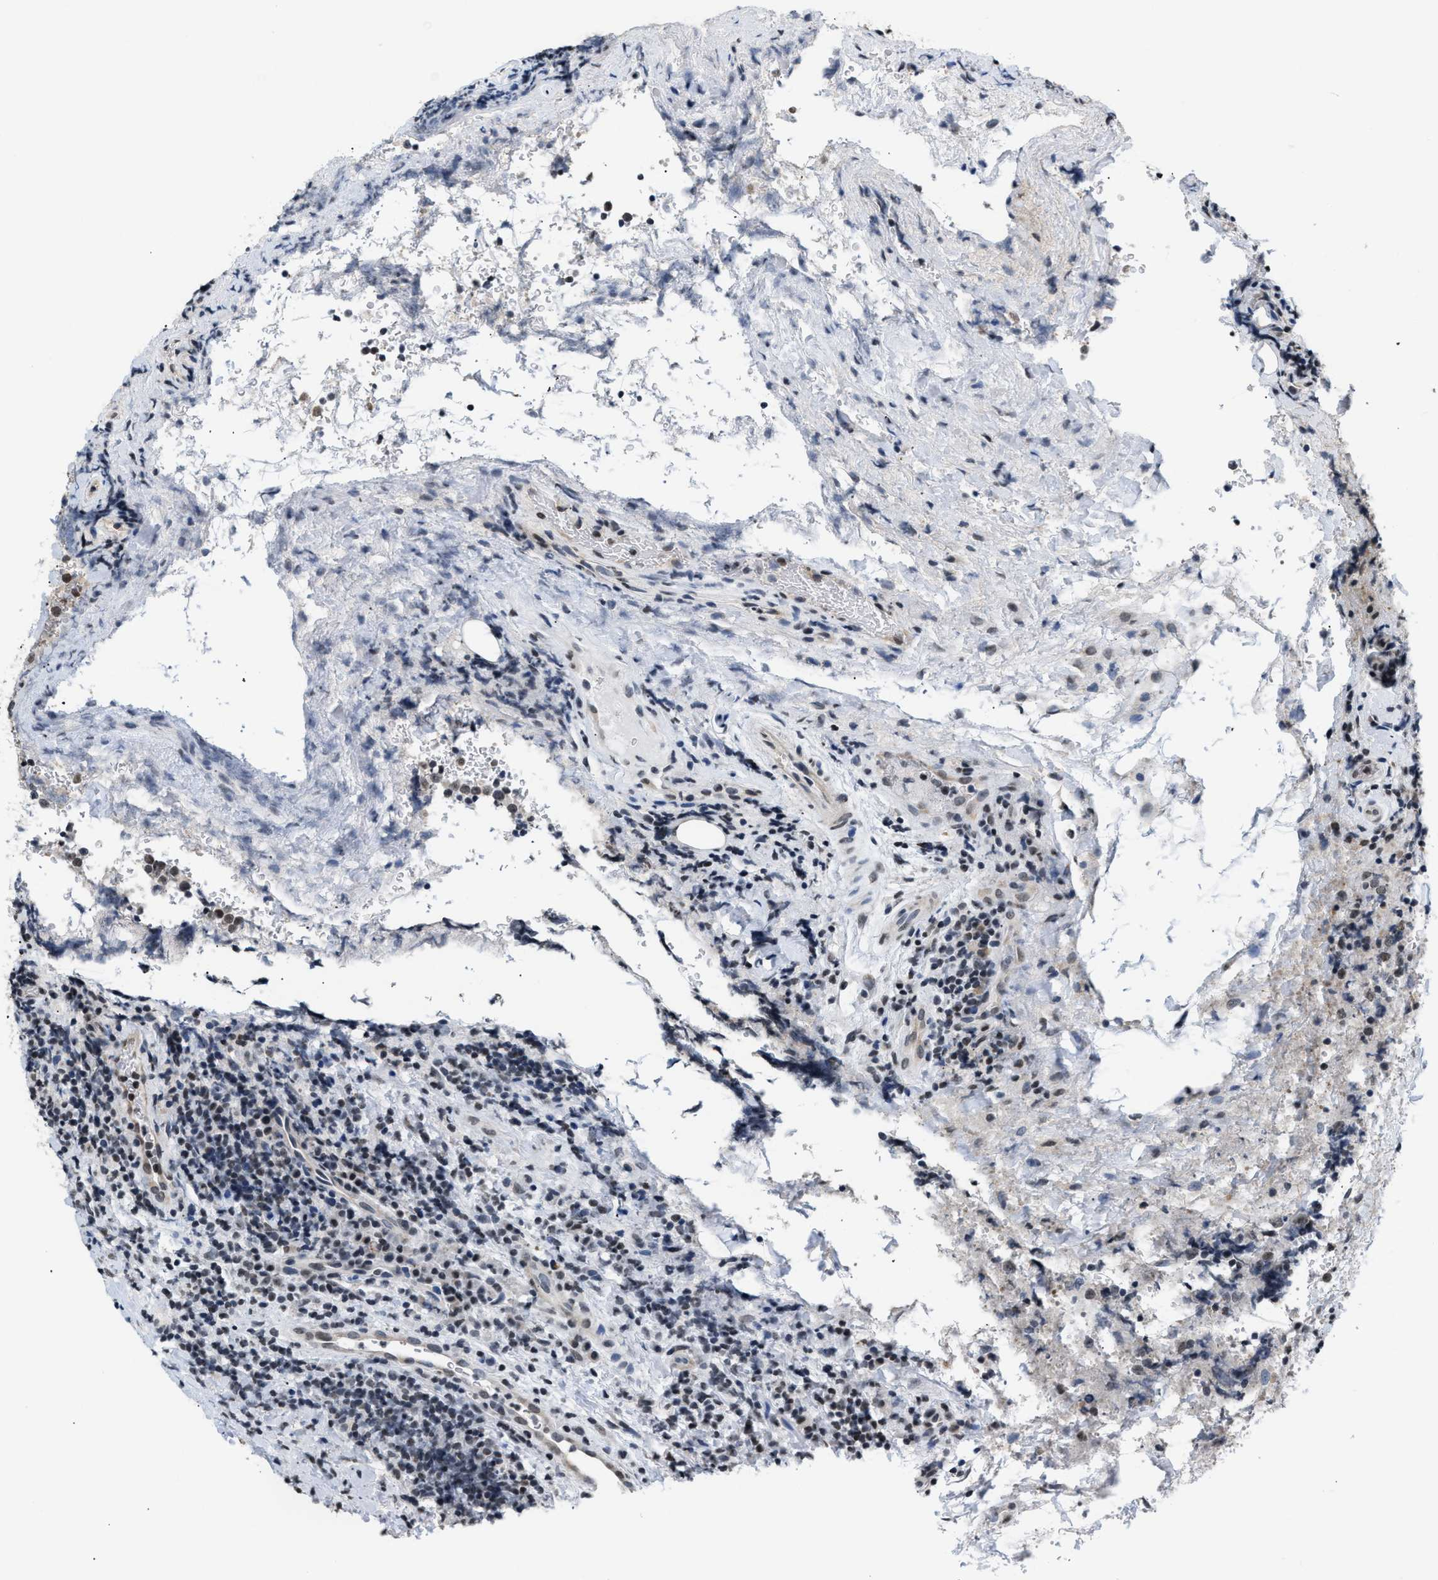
{"staining": {"intensity": "negative", "quantity": "none", "location": "none"}, "tissue": "lymphoma", "cell_type": "Tumor cells", "image_type": "cancer", "snomed": [{"axis": "morphology", "description": "Malignant lymphoma, non-Hodgkin's type, High grade"}, {"axis": "topography", "description": "Tonsil"}], "caption": "Immunohistochemistry (IHC) histopathology image of malignant lymphoma, non-Hodgkin's type (high-grade) stained for a protein (brown), which demonstrates no staining in tumor cells.", "gene": "RAF1", "patient": {"sex": "female", "age": 36}}